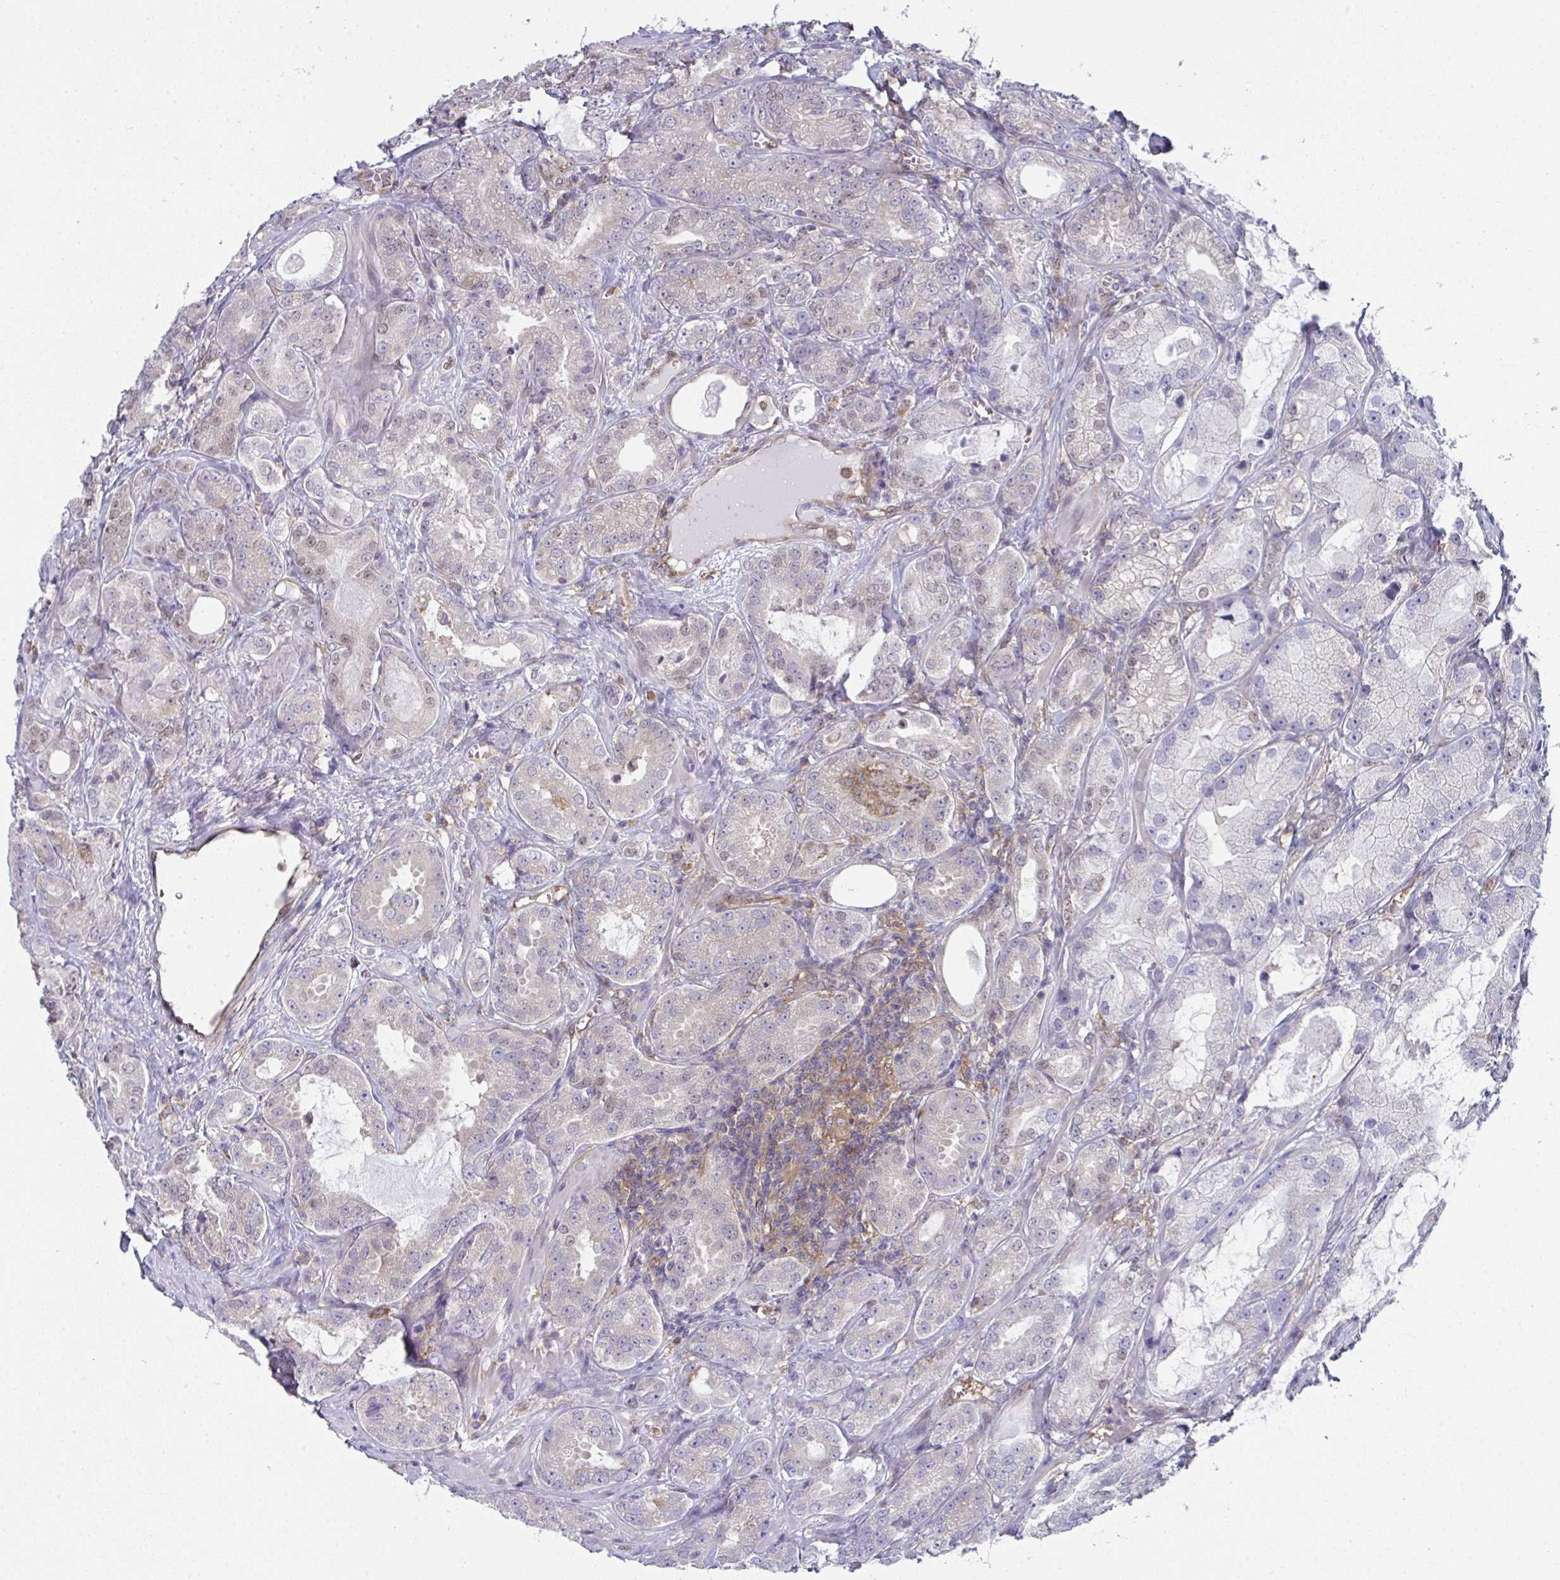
{"staining": {"intensity": "negative", "quantity": "none", "location": "none"}, "tissue": "prostate cancer", "cell_type": "Tumor cells", "image_type": "cancer", "snomed": [{"axis": "morphology", "description": "Adenocarcinoma, High grade"}, {"axis": "topography", "description": "Prostate"}], "caption": "Immunohistochemistry (IHC) of prostate cancer shows no expression in tumor cells.", "gene": "ALDH16A1", "patient": {"sex": "male", "age": 64}}